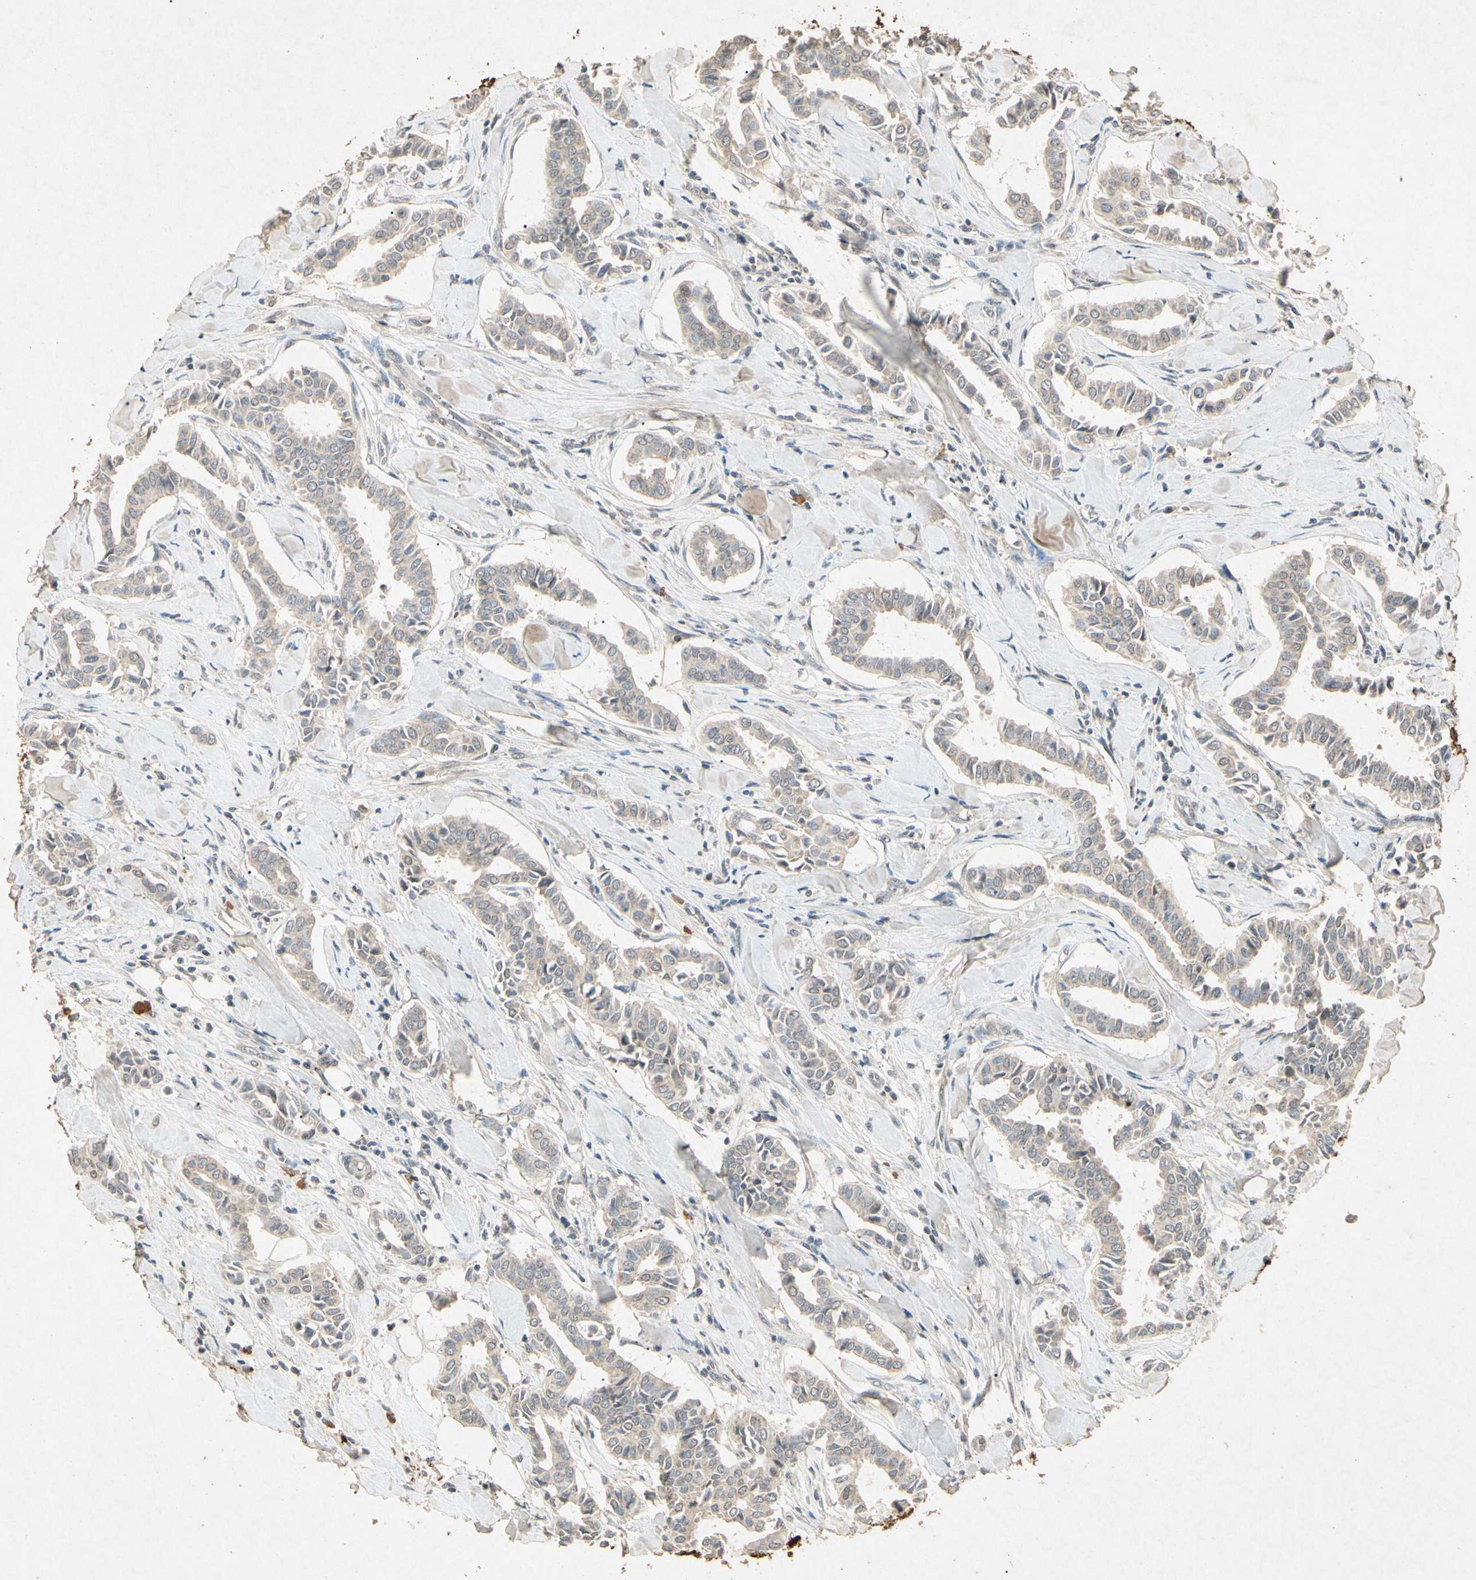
{"staining": {"intensity": "weak", "quantity": ">75%", "location": "cytoplasmic/membranous"}, "tissue": "head and neck cancer", "cell_type": "Tumor cells", "image_type": "cancer", "snomed": [{"axis": "morphology", "description": "Adenocarcinoma, NOS"}, {"axis": "topography", "description": "Salivary gland"}, {"axis": "topography", "description": "Head-Neck"}], "caption": "Weak cytoplasmic/membranous expression is seen in approximately >75% of tumor cells in adenocarcinoma (head and neck). The staining was performed using DAB, with brown indicating positive protein expression. Nuclei are stained blue with hematoxylin.", "gene": "MSRB1", "patient": {"sex": "female", "age": 59}}